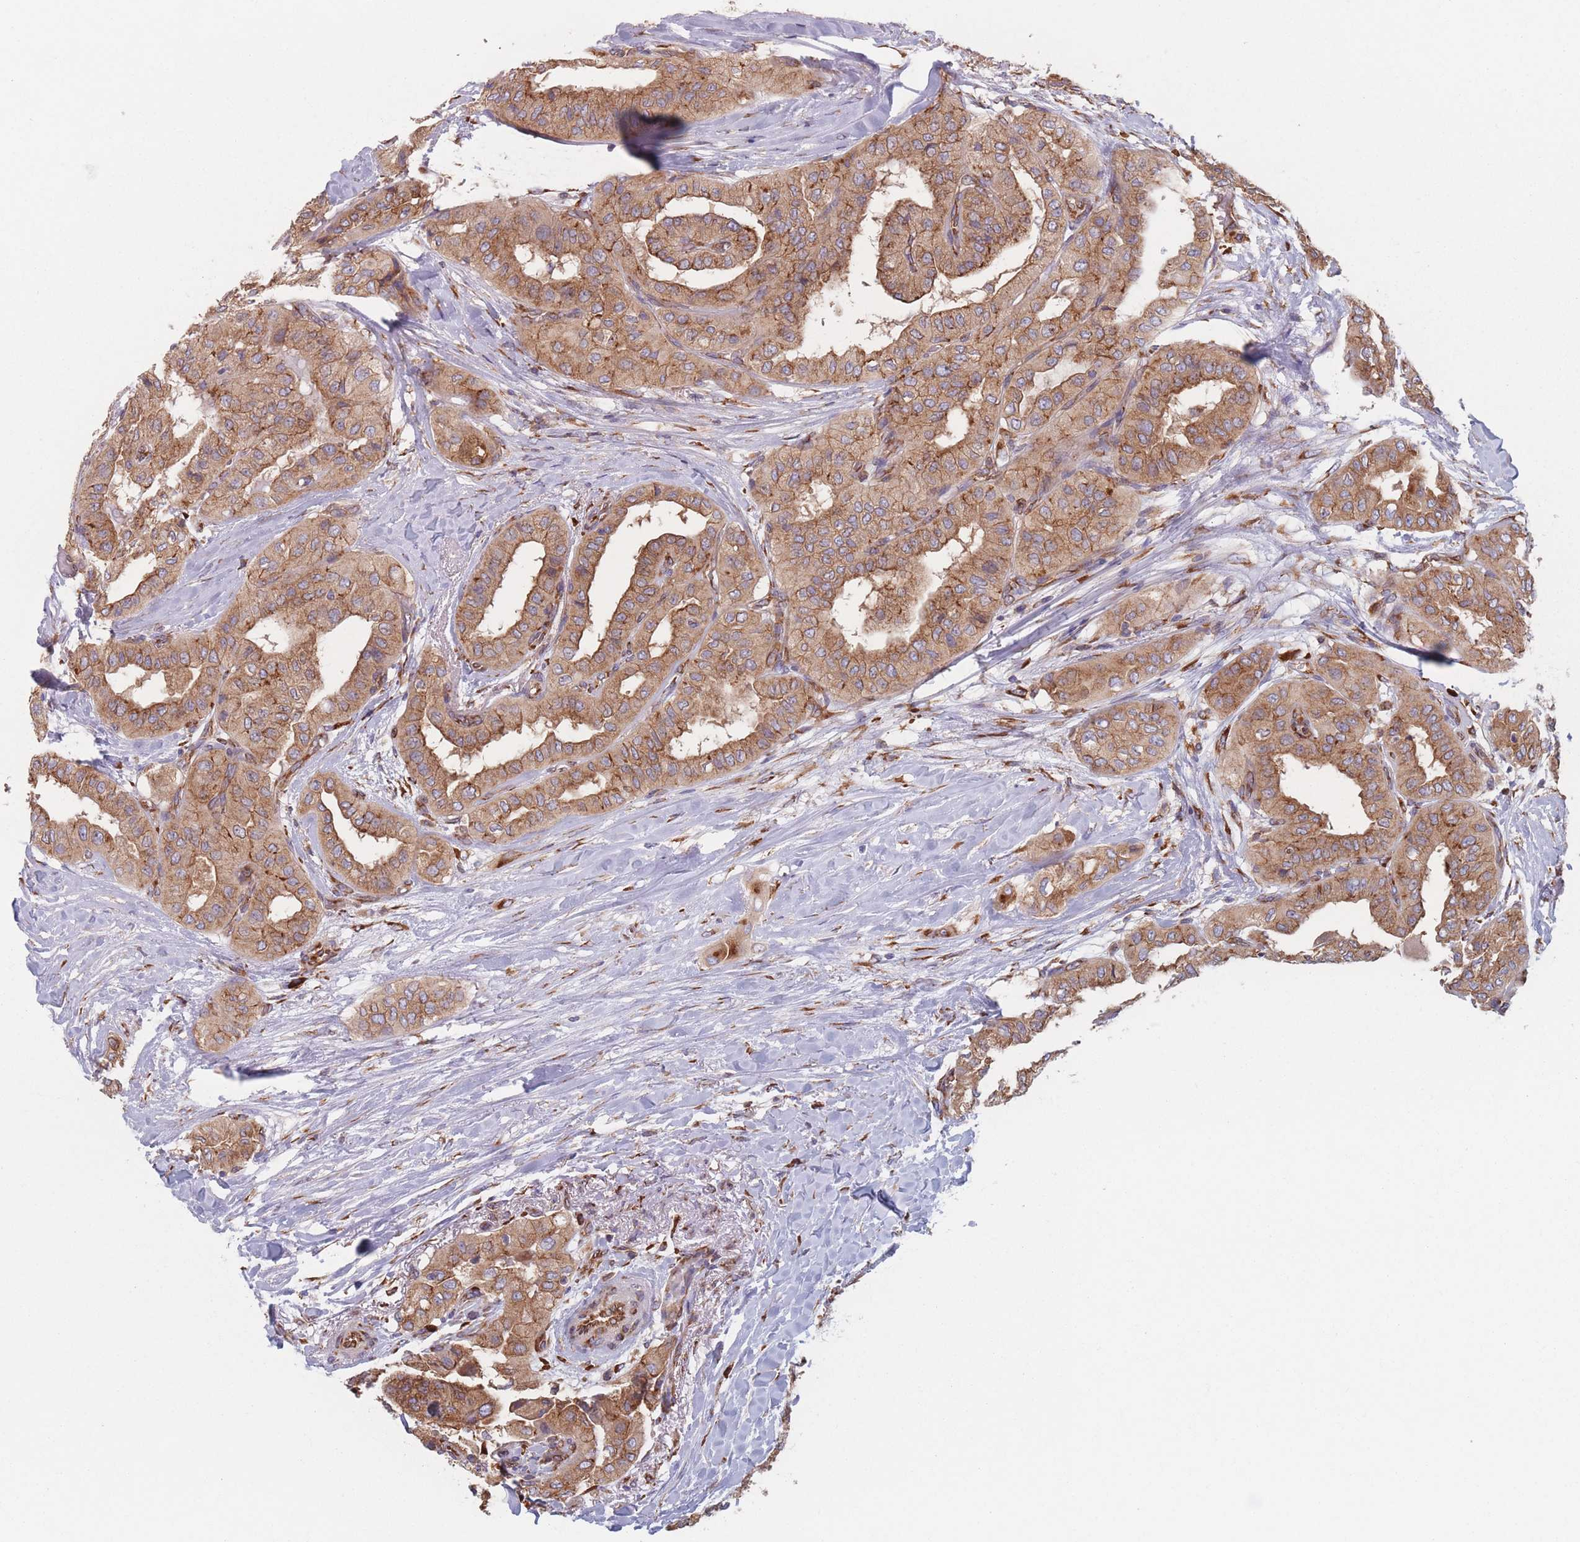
{"staining": {"intensity": "strong", "quantity": ">75%", "location": "cytoplasmic/membranous"}, "tissue": "thyroid cancer", "cell_type": "Tumor cells", "image_type": "cancer", "snomed": [{"axis": "morphology", "description": "Papillary adenocarcinoma, NOS"}, {"axis": "topography", "description": "Thyroid gland"}], "caption": "Thyroid cancer (papillary adenocarcinoma) tissue reveals strong cytoplasmic/membranous expression in approximately >75% of tumor cells, visualized by immunohistochemistry.", "gene": "EEF1B2", "patient": {"sex": "female", "age": 59}}